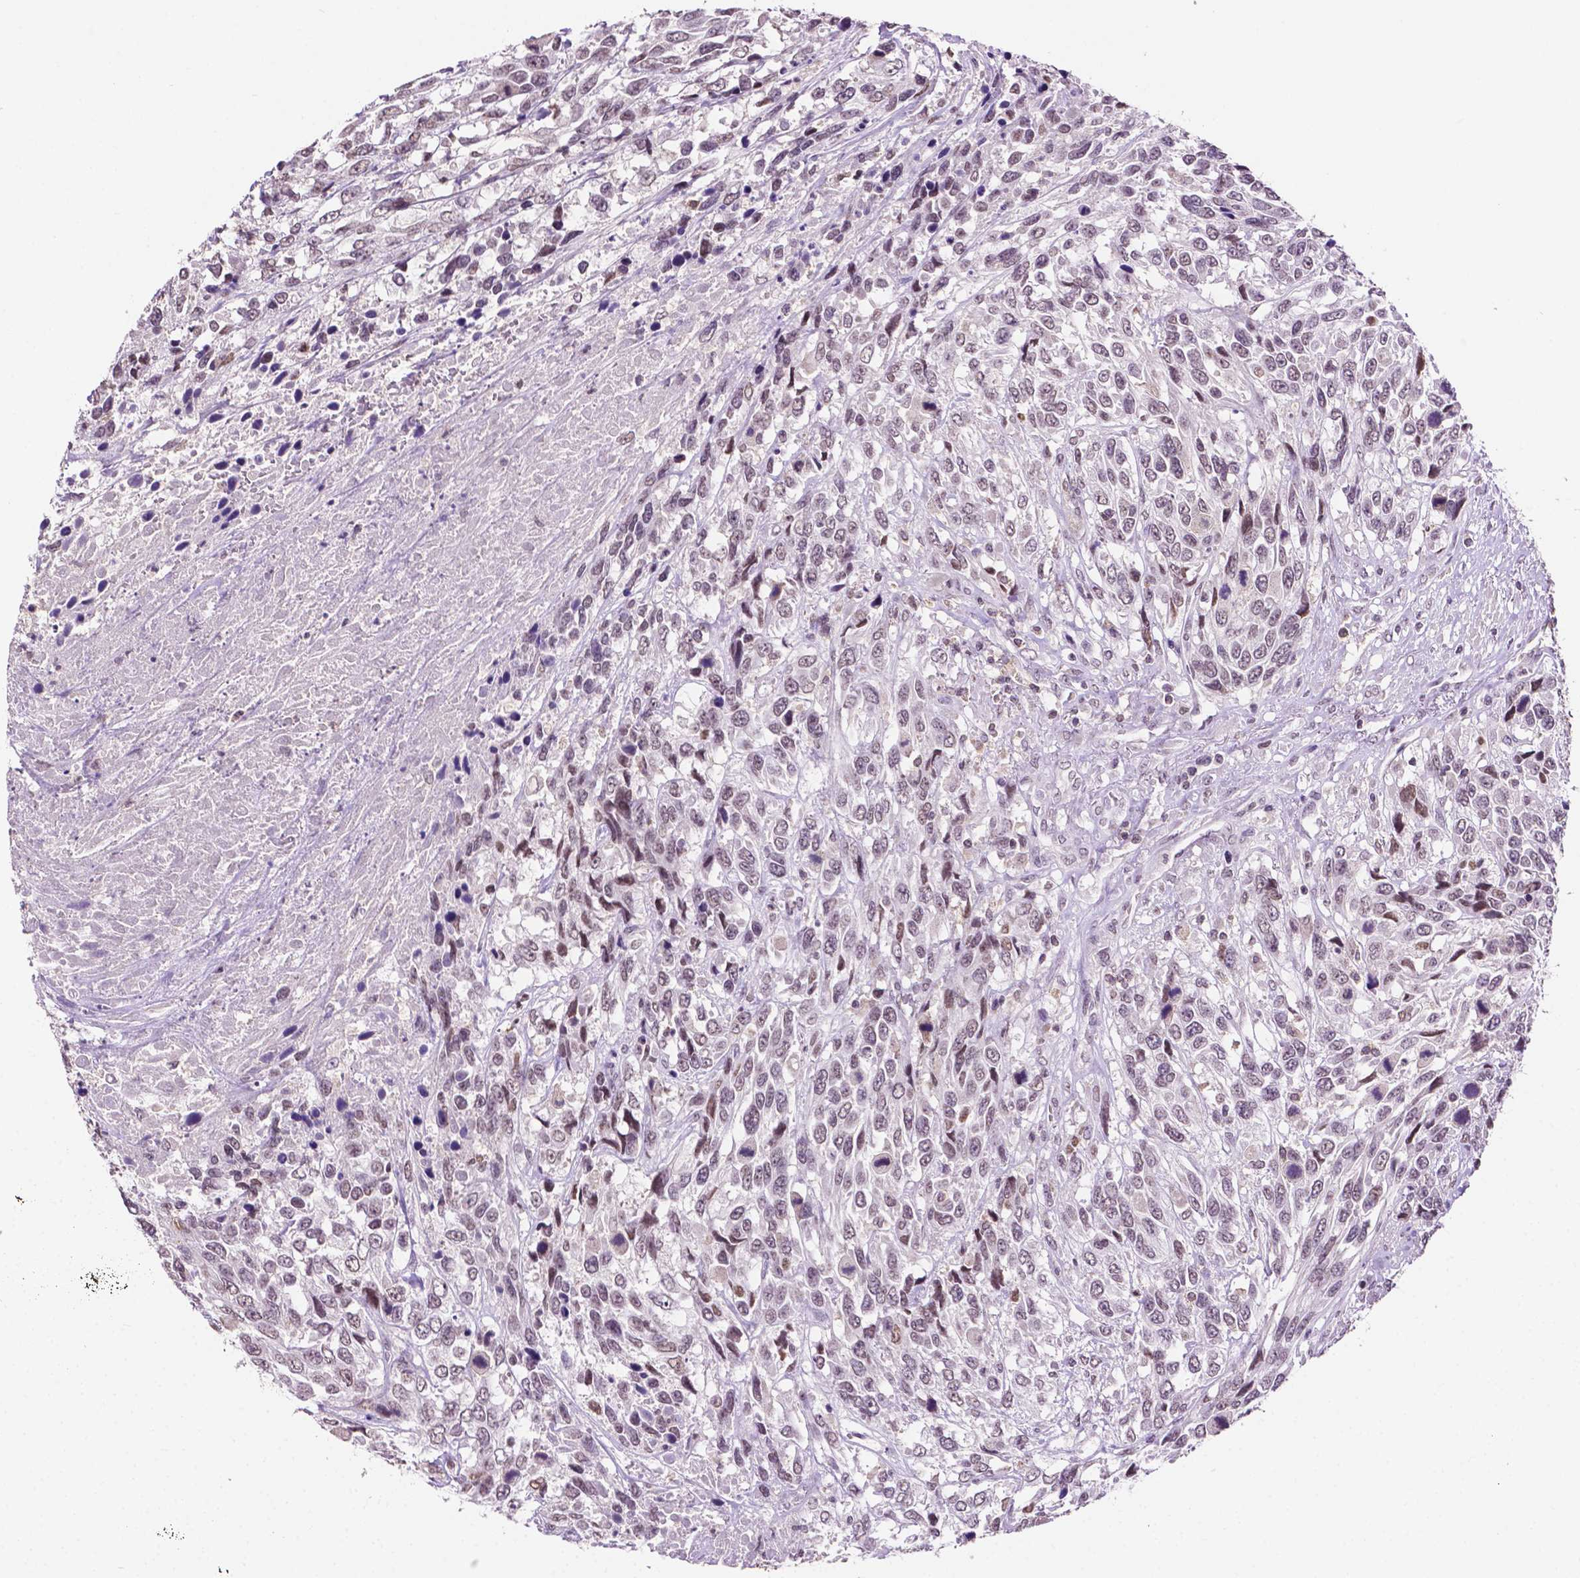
{"staining": {"intensity": "negative", "quantity": "none", "location": "none"}, "tissue": "urothelial cancer", "cell_type": "Tumor cells", "image_type": "cancer", "snomed": [{"axis": "morphology", "description": "Urothelial carcinoma, High grade"}, {"axis": "topography", "description": "Urinary bladder"}], "caption": "A micrograph of urothelial cancer stained for a protein demonstrates no brown staining in tumor cells.", "gene": "PTPN6", "patient": {"sex": "female", "age": 70}}